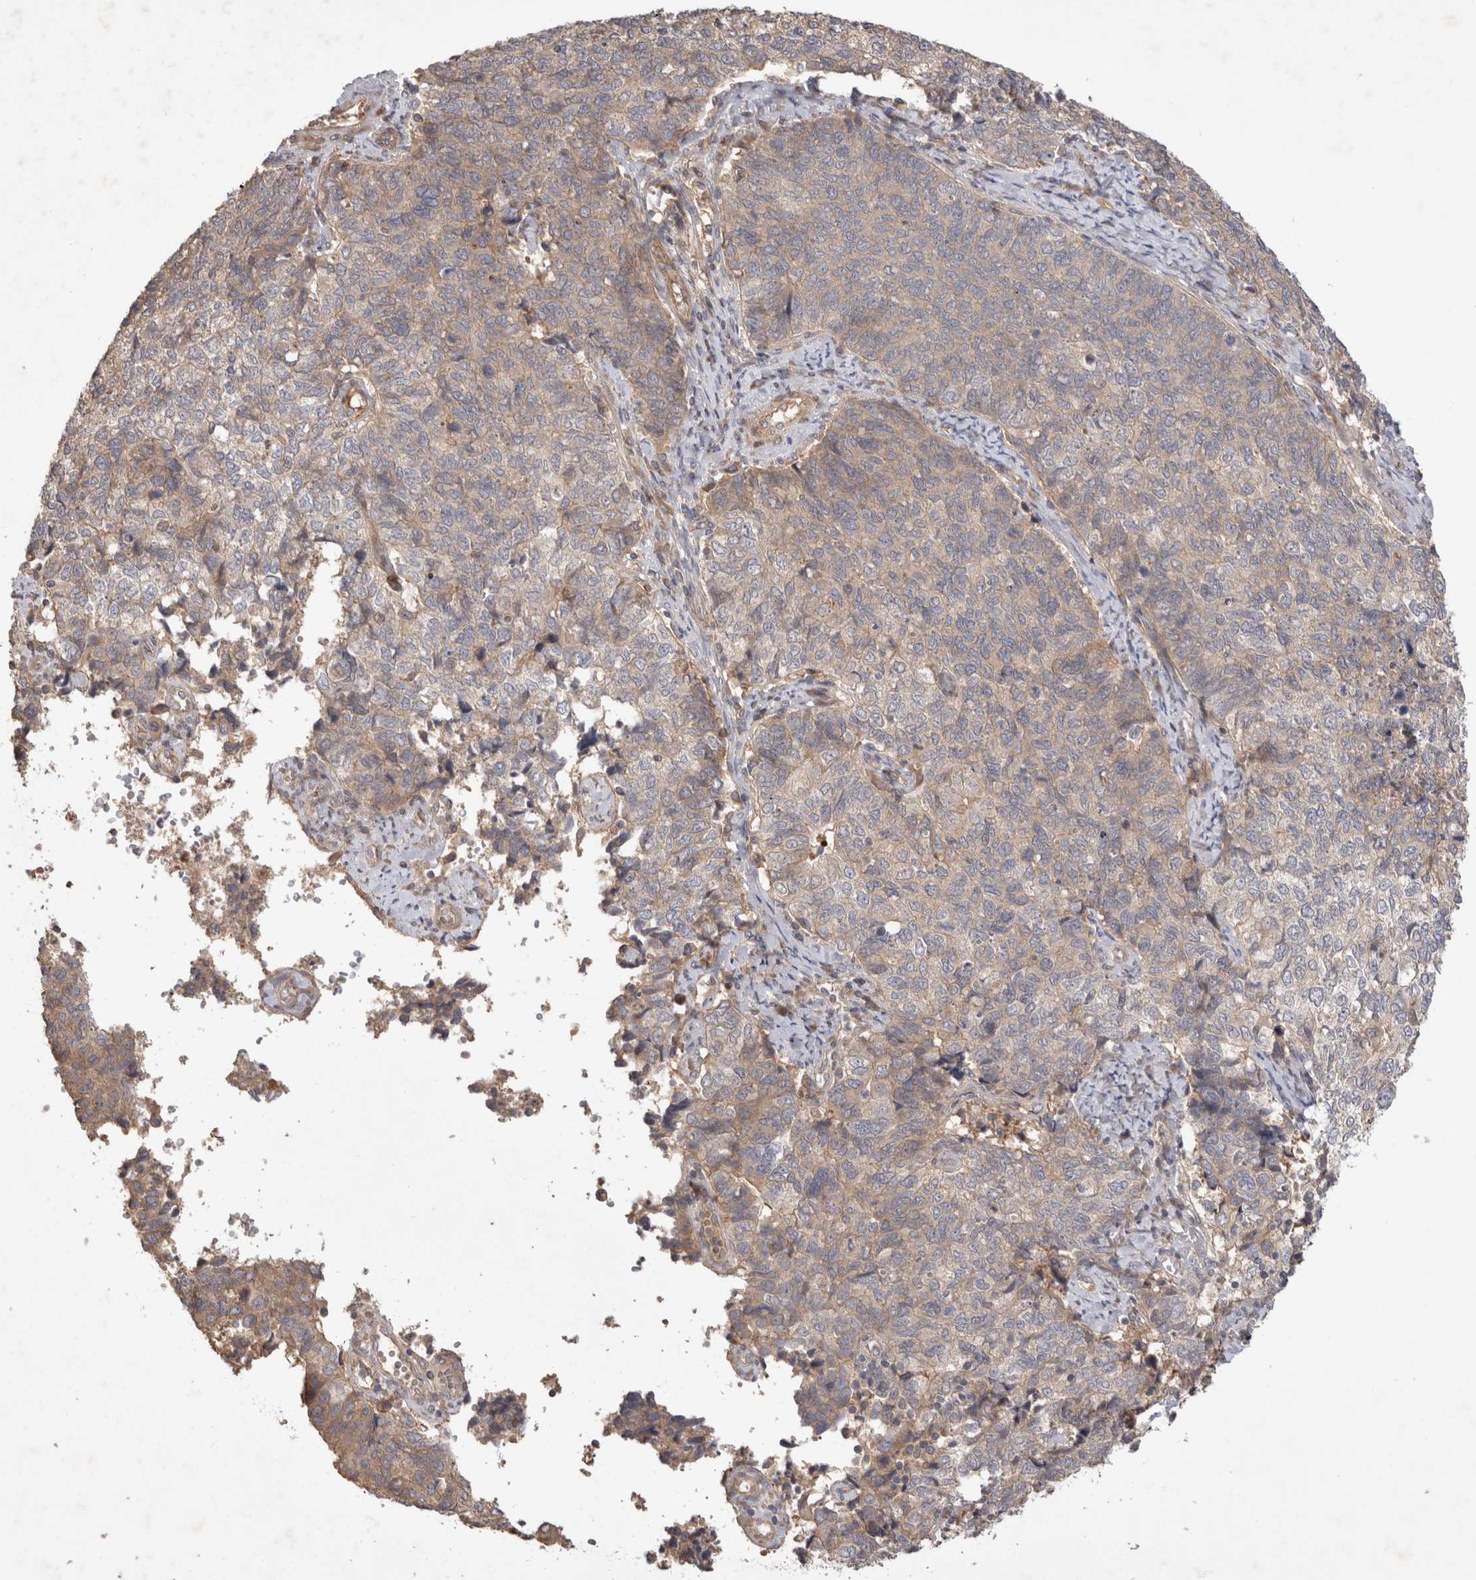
{"staining": {"intensity": "weak", "quantity": "<25%", "location": "cytoplasmic/membranous"}, "tissue": "cervical cancer", "cell_type": "Tumor cells", "image_type": "cancer", "snomed": [{"axis": "morphology", "description": "Squamous cell carcinoma, NOS"}, {"axis": "topography", "description": "Cervix"}], "caption": "The micrograph exhibits no significant expression in tumor cells of cervical squamous cell carcinoma. The staining was performed using DAB to visualize the protein expression in brown, while the nuclei were stained in blue with hematoxylin (Magnification: 20x).", "gene": "PPP1R42", "patient": {"sex": "female", "age": 63}}